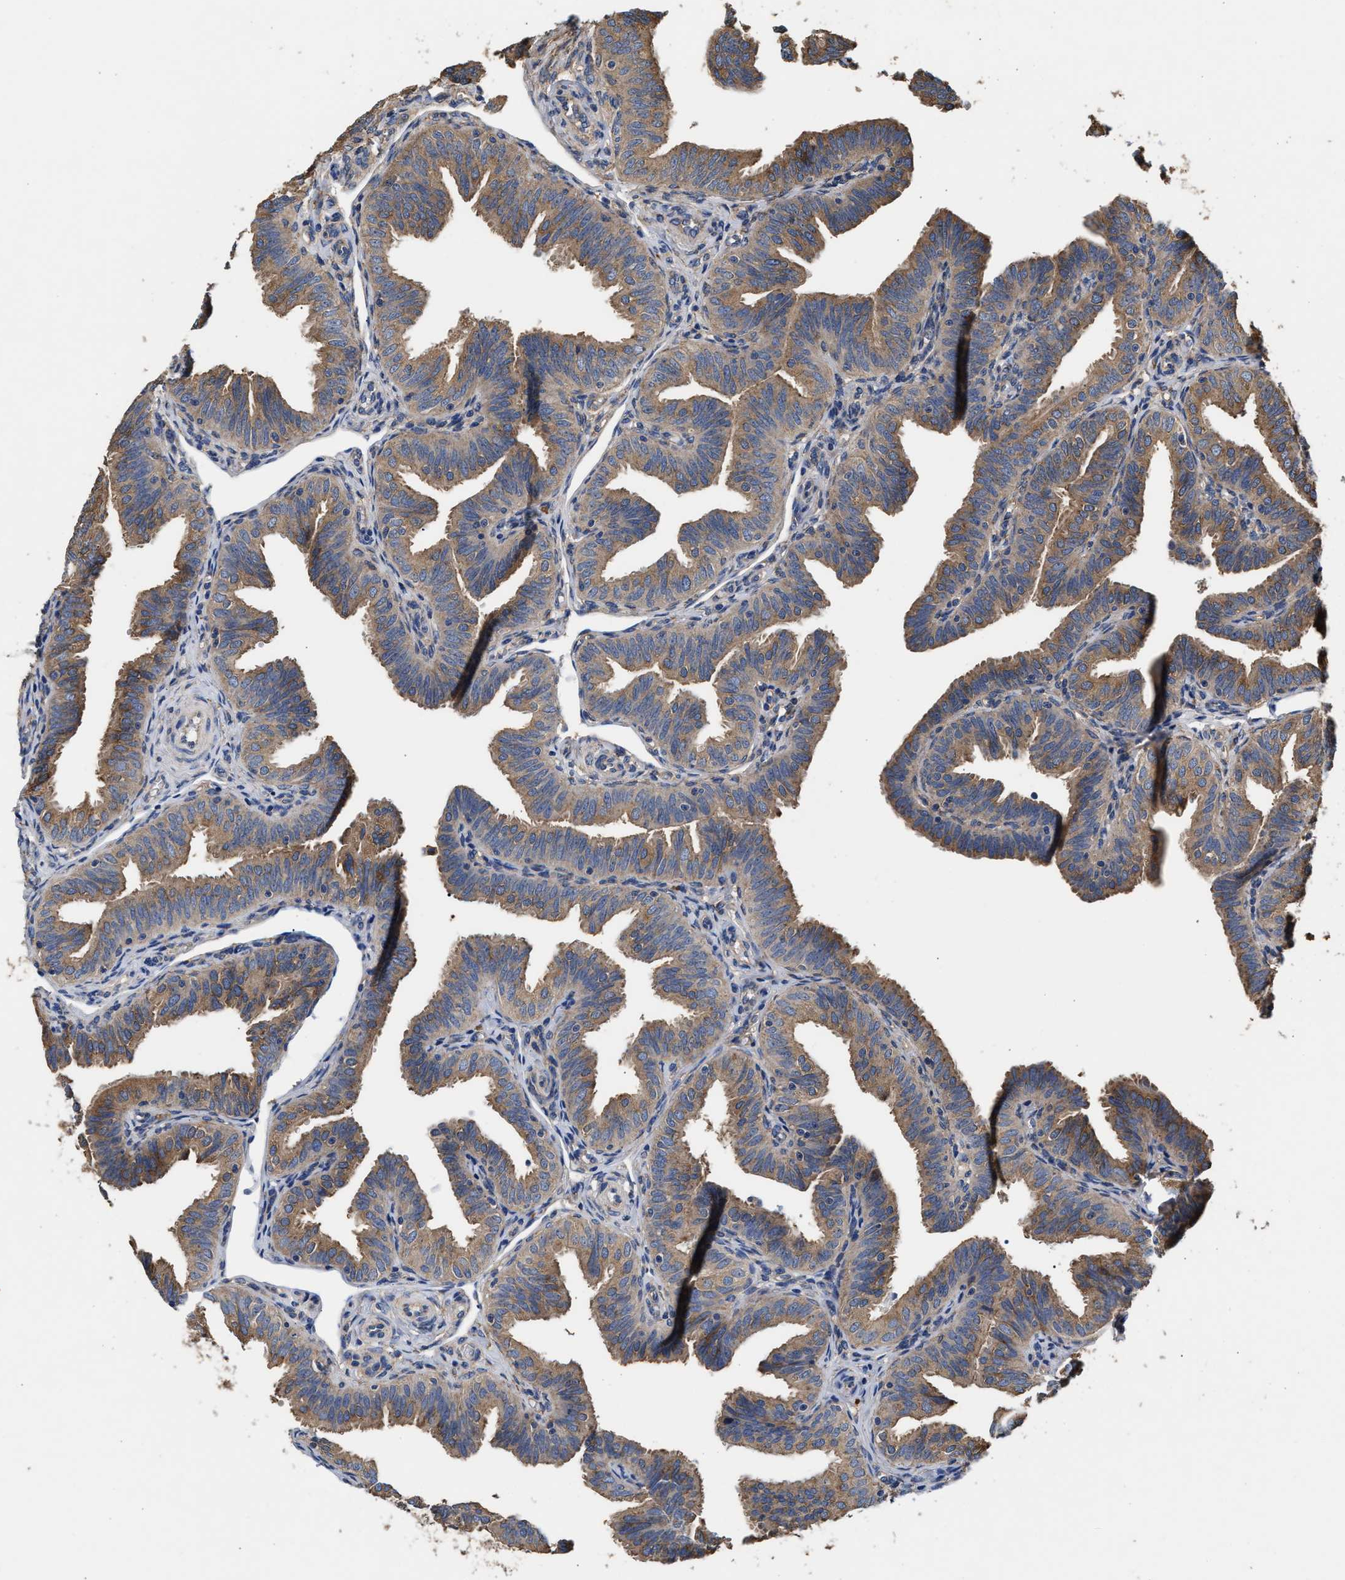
{"staining": {"intensity": "moderate", "quantity": ">75%", "location": "cytoplasmic/membranous"}, "tissue": "fallopian tube", "cell_type": "Glandular cells", "image_type": "normal", "snomed": [{"axis": "morphology", "description": "Normal tissue, NOS"}, {"axis": "topography", "description": "Fallopian tube"}], "caption": "High-power microscopy captured an immunohistochemistry (IHC) photomicrograph of unremarkable fallopian tube, revealing moderate cytoplasmic/membranous expression in about >75% of glandular cells.", "gene": "KLB", "patient": {"sex": "female", "age": 35}}